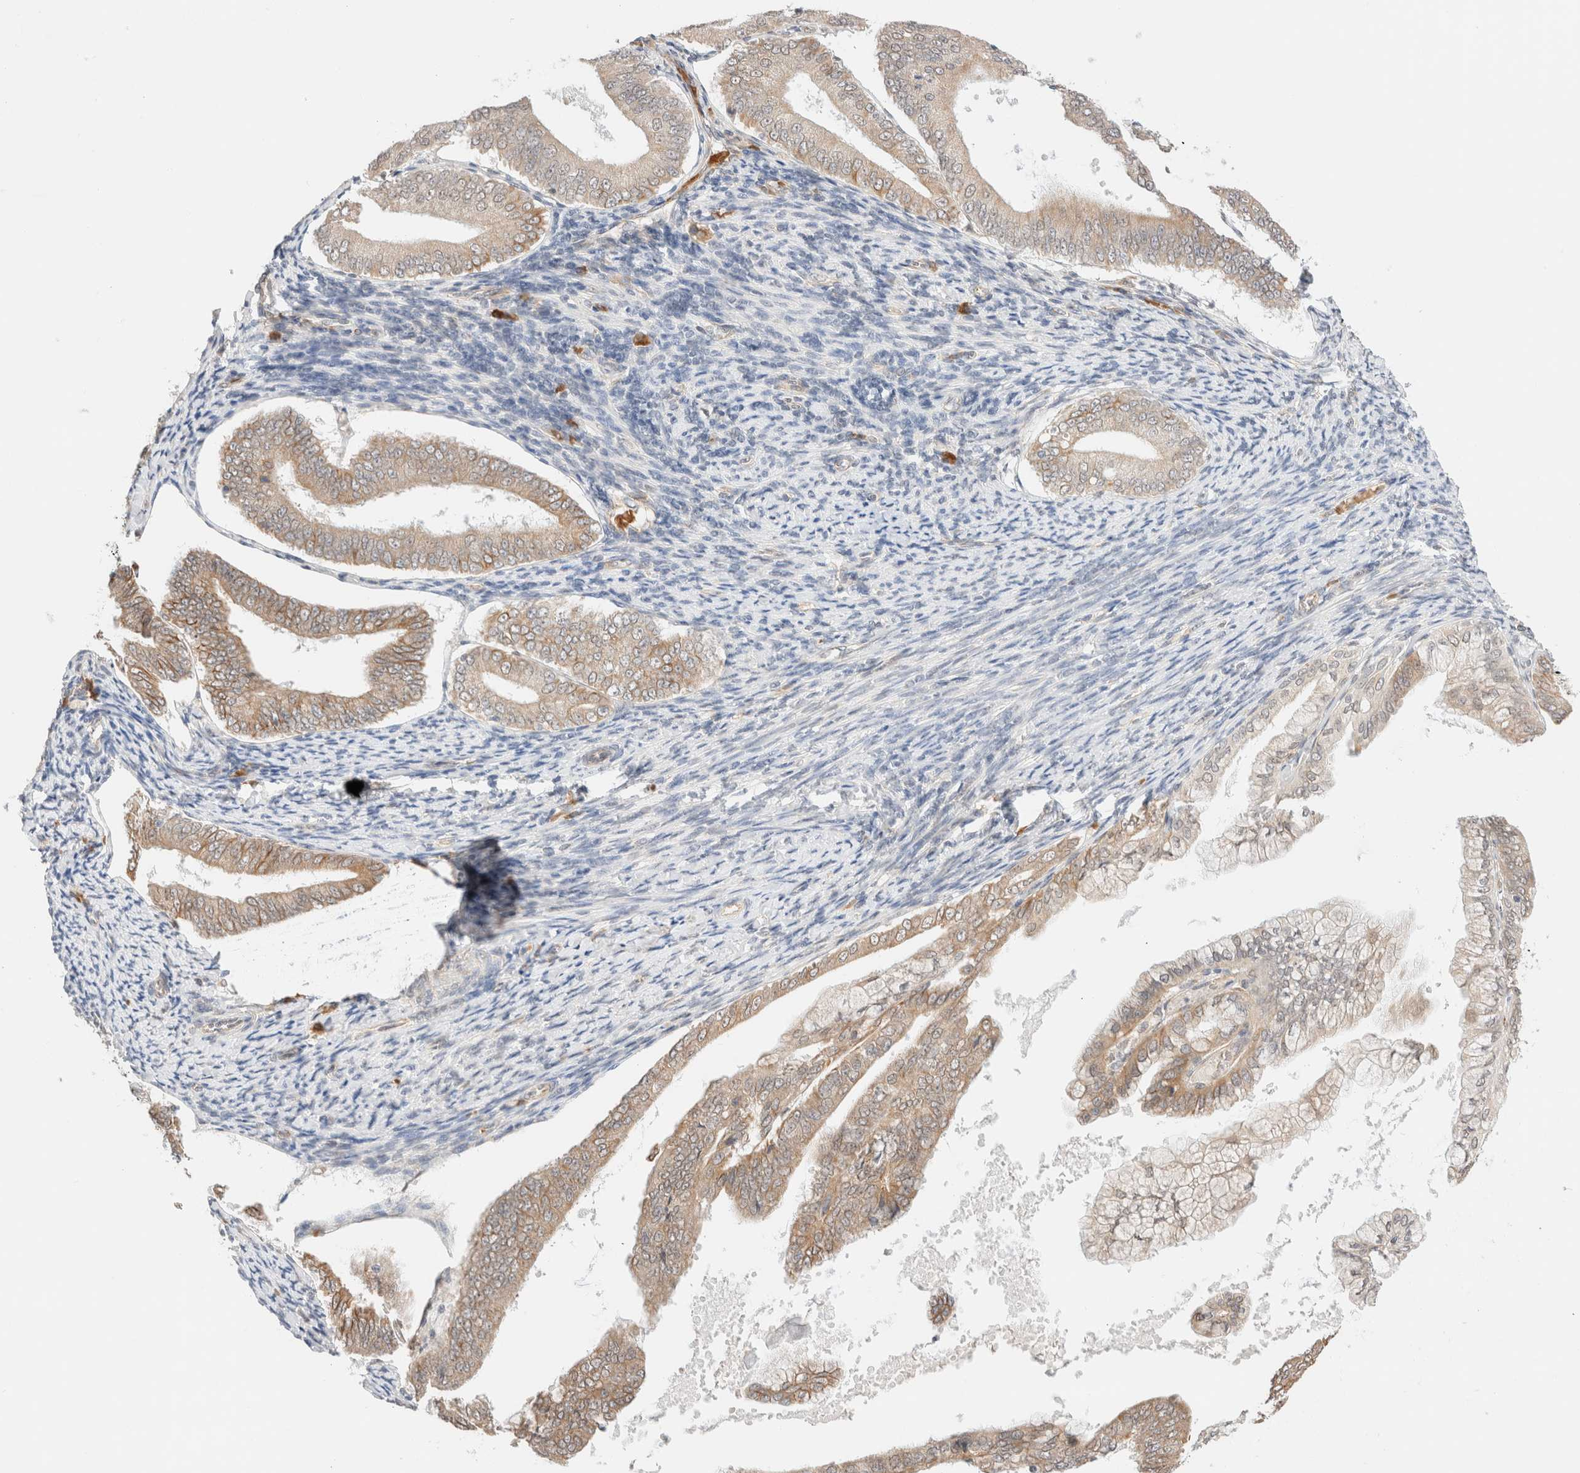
{"staining": {"intensity": "weak", "quantity": ">75%", "location": "cytoplasmic/membranous"}, "tissue": "endometrial cancer", "cell_type": "Tumor cells", "image_type": "cancer", "snomed": [{"axis": "morphology", "description": "Adenocarcinoma, NOS"}, {"axis": "topography", "description": "Endometrium"}], "caption": "Weak cytoplasmic/membranous expression for a protein is identified in approximately >75% of tumor cells of endometrial cancer (adenocarcinoma) using immunohistochemistry (IHC).", "gene": "SYVN1", "patient": {"sex": "female", "age": 63}}